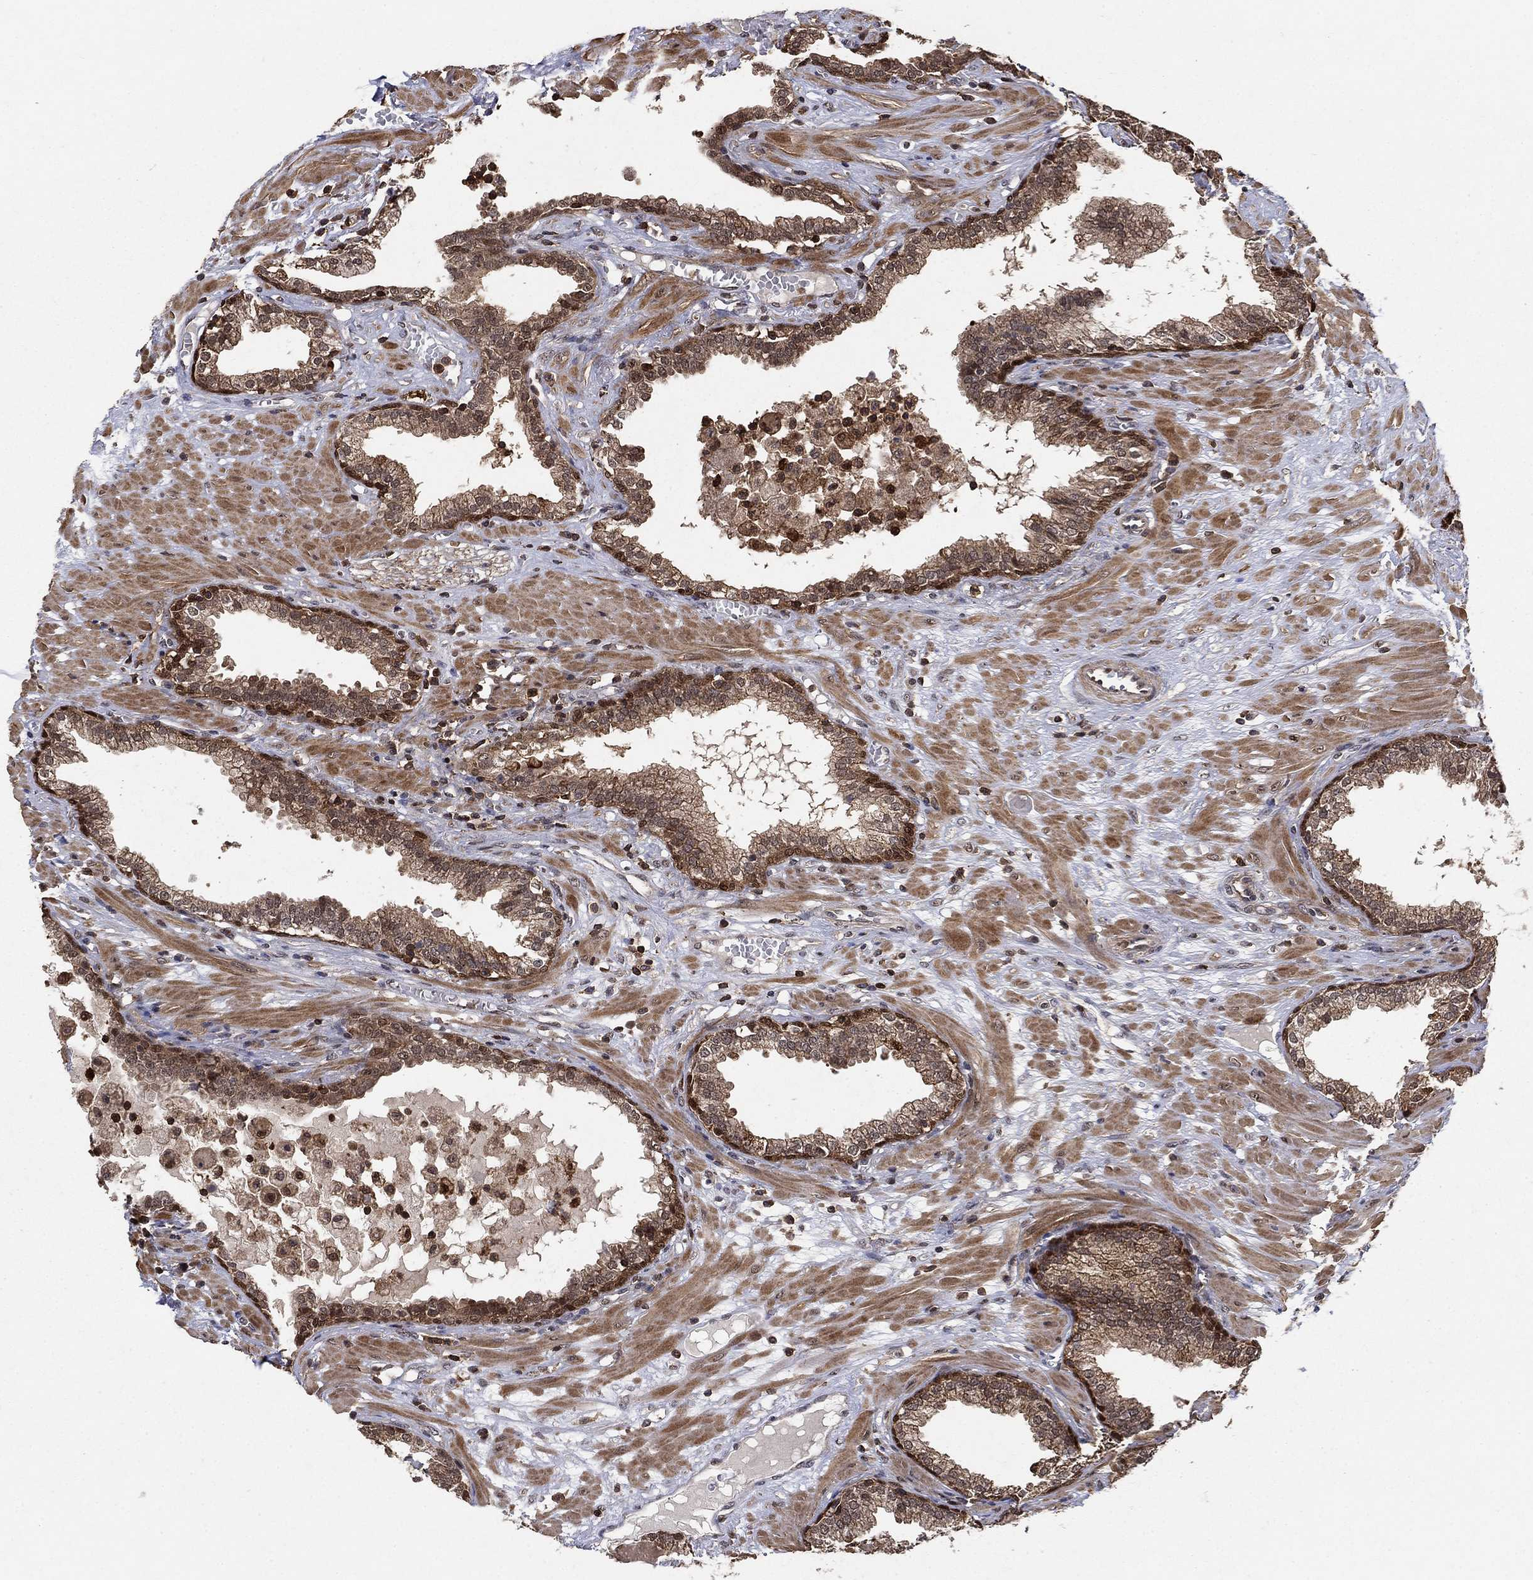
{"staining": {"intensity": "moderate", "quantity": "25%-75%", "location": "cytoplasmic/membranous,nuclear"}, "tissue": "prostate", "cell_type": "Glandular cells", "image_type": "normal", "snomed": [{"axis": "morphology", "description": "Normal tissue, NOS"}, {"axis": "topography", "description": "Prostate"}], "caption": "High-power microscopy captured an IHC image of normal prostate, revealing moderate cytoplasmic/membranous,nuclear expression in about 25%-75% of glandular cells.", "gene": "CCDC66", "patient": {"sex": "male", "age": 64}}